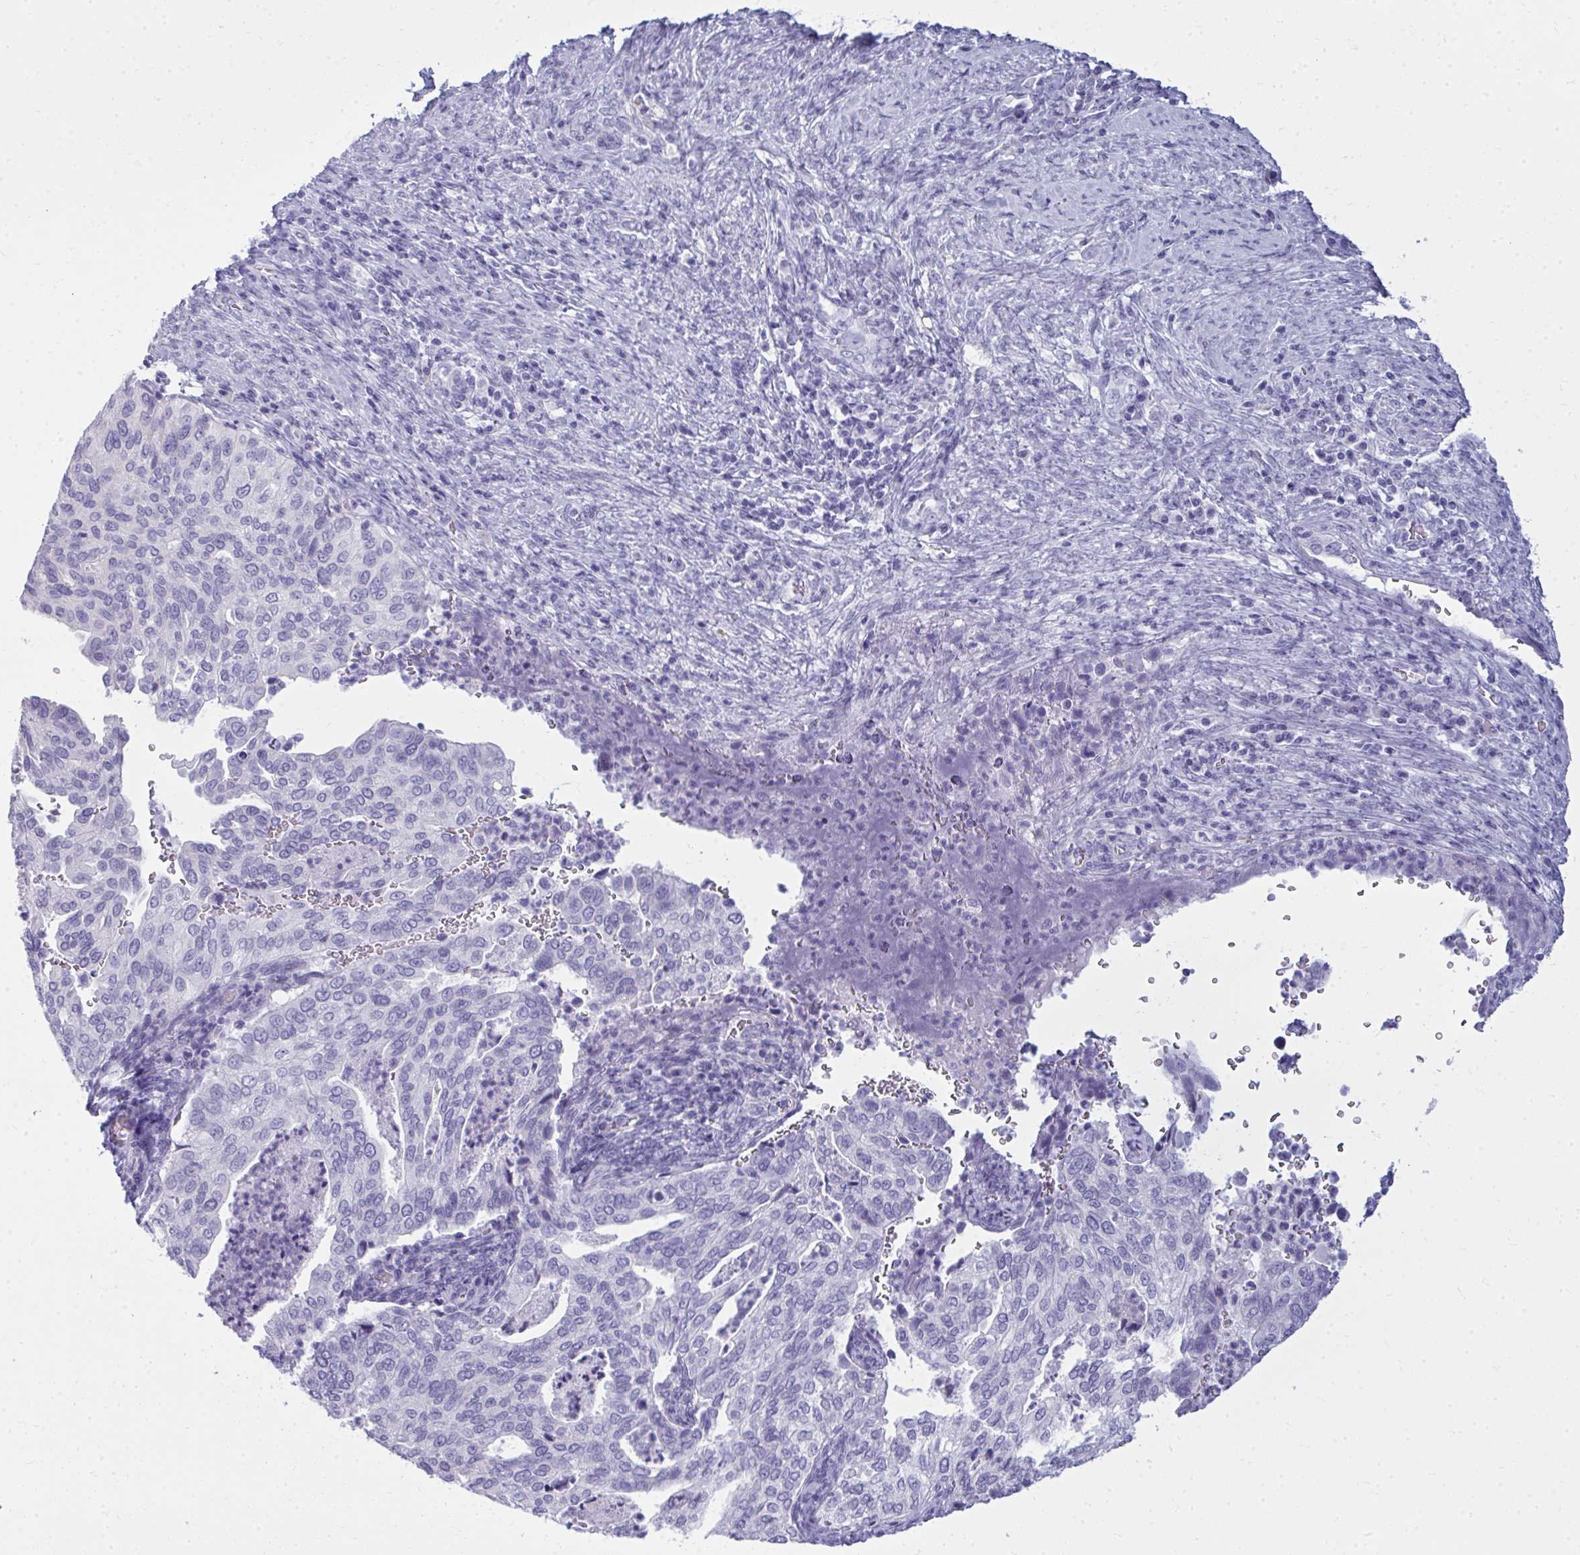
{"staining": {"intensity": "negative", "quantity": "none", "location": "none"}, "tissue": "cervical cancer", "cell_type": "Tumor cells", "image_type": "cancer", "snomed": [{"axis": "morphology", "description": "Squamous cell carcinoma, NOS"}, {"axis": "topography", "description": "Cervix"}], "caption": "DAB (3,3'-diaminobenzidine) immunohistochemical staining of cervical squamous cell carcinoma exhibits no significant staining in tumor cells.", "gene": "QDPR", "patient": {"sex": "female", "age": 38}}